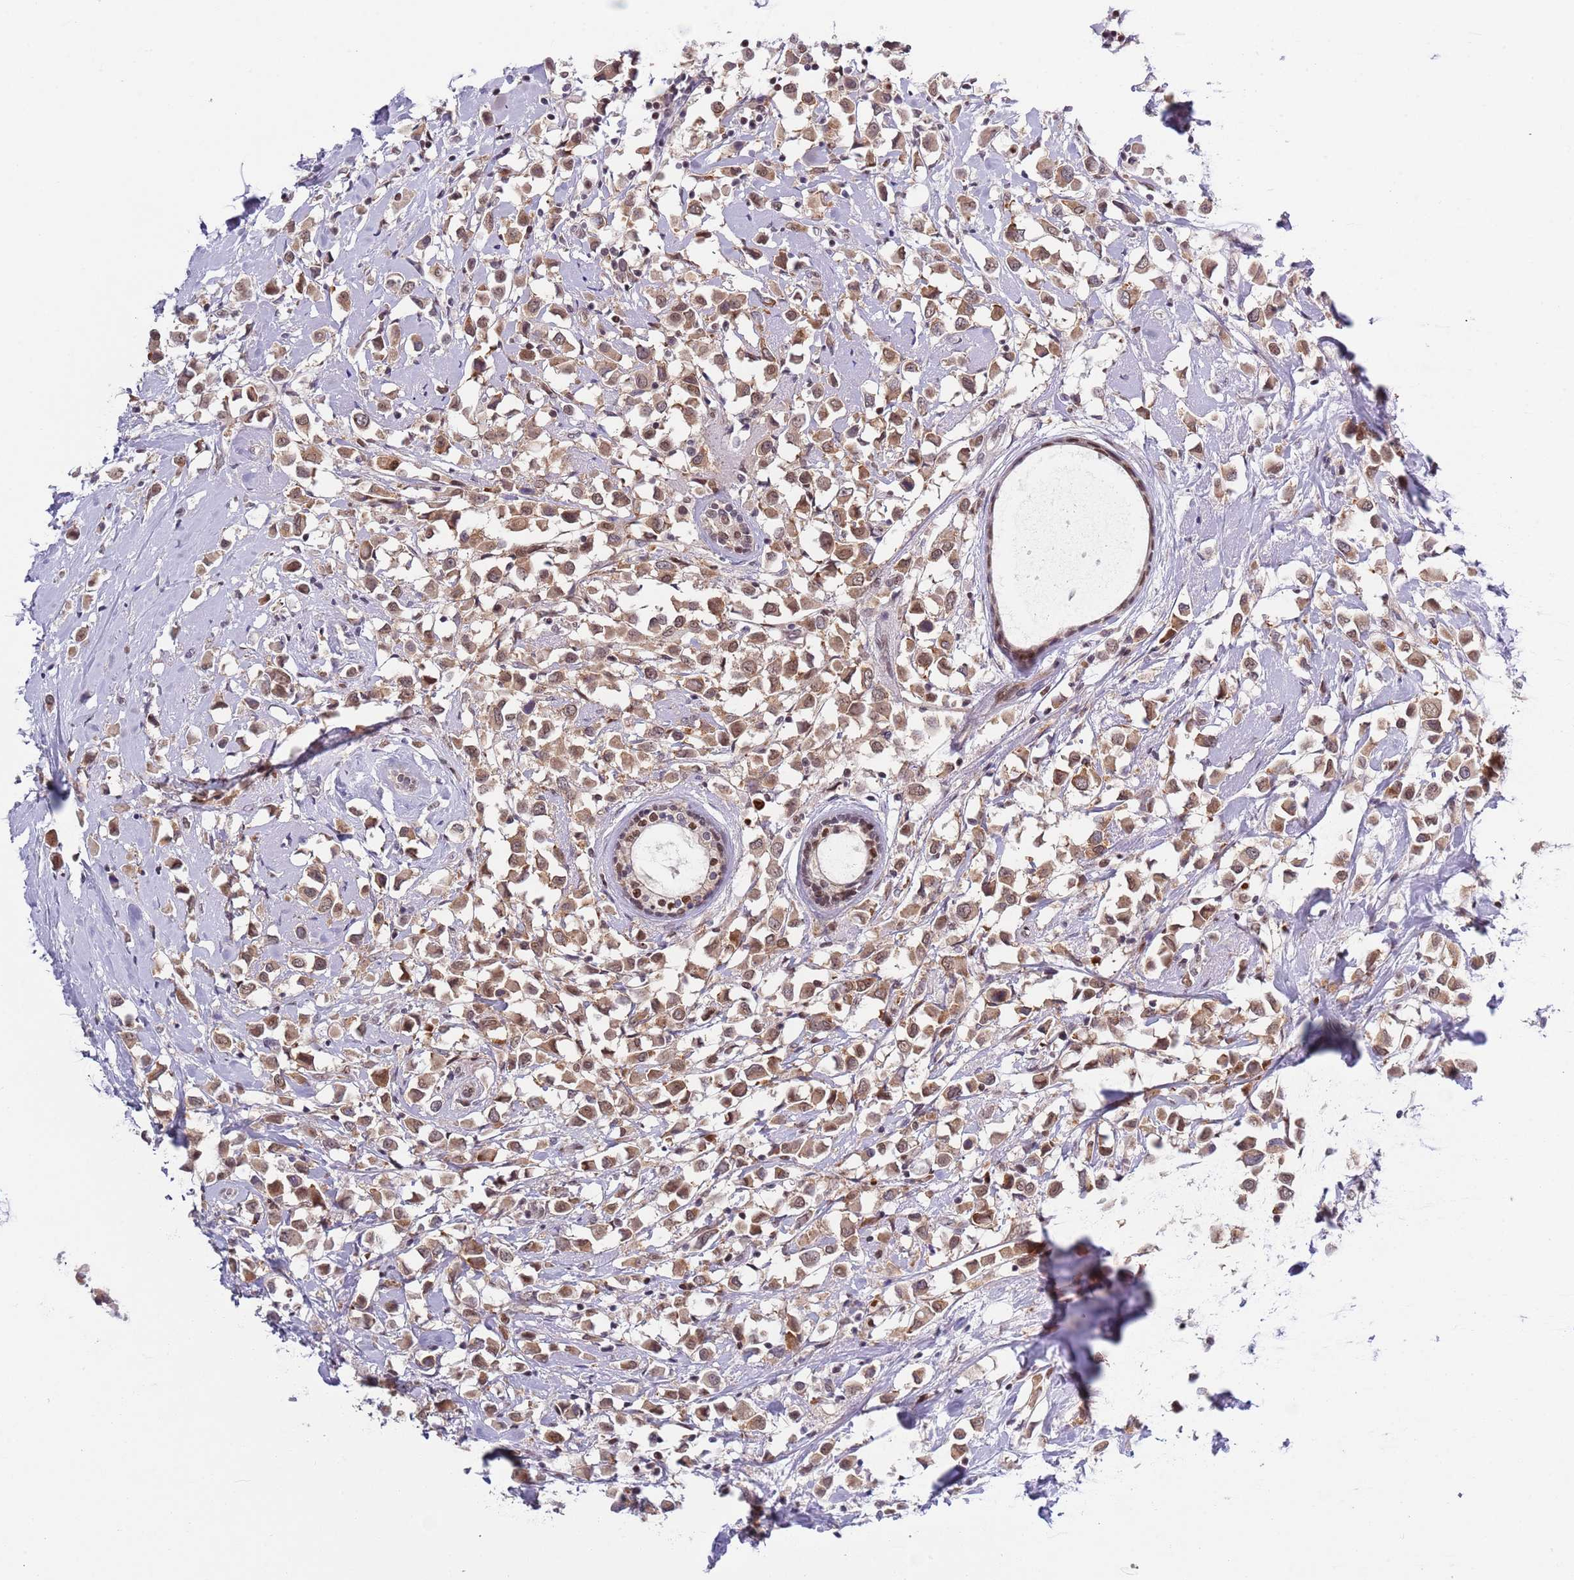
{"staining": {"intensity": "moderate", "quantity": ">75%", "location": "cytoplasmic/membranous,nuclear"}, "tissue": "breast cancer", "cell_type": "Tumor cells", "image_type": "cancer", "snomed": [{"axis": "morphology", "description": "Duct carcinoma"}, {"axis": "topography", "description": "Breast"}], "caption": "IHC photomicrograph of human invasive ductal carcinoma (breast) stained for a protein (brown), which demonstrates medium levels of moderate cytoplasmic/membranous and nuclear expression in approximately >75% of tumor cells.", "gene": "SLC25A32", "patient": {"sex": "female", "age": 61}}